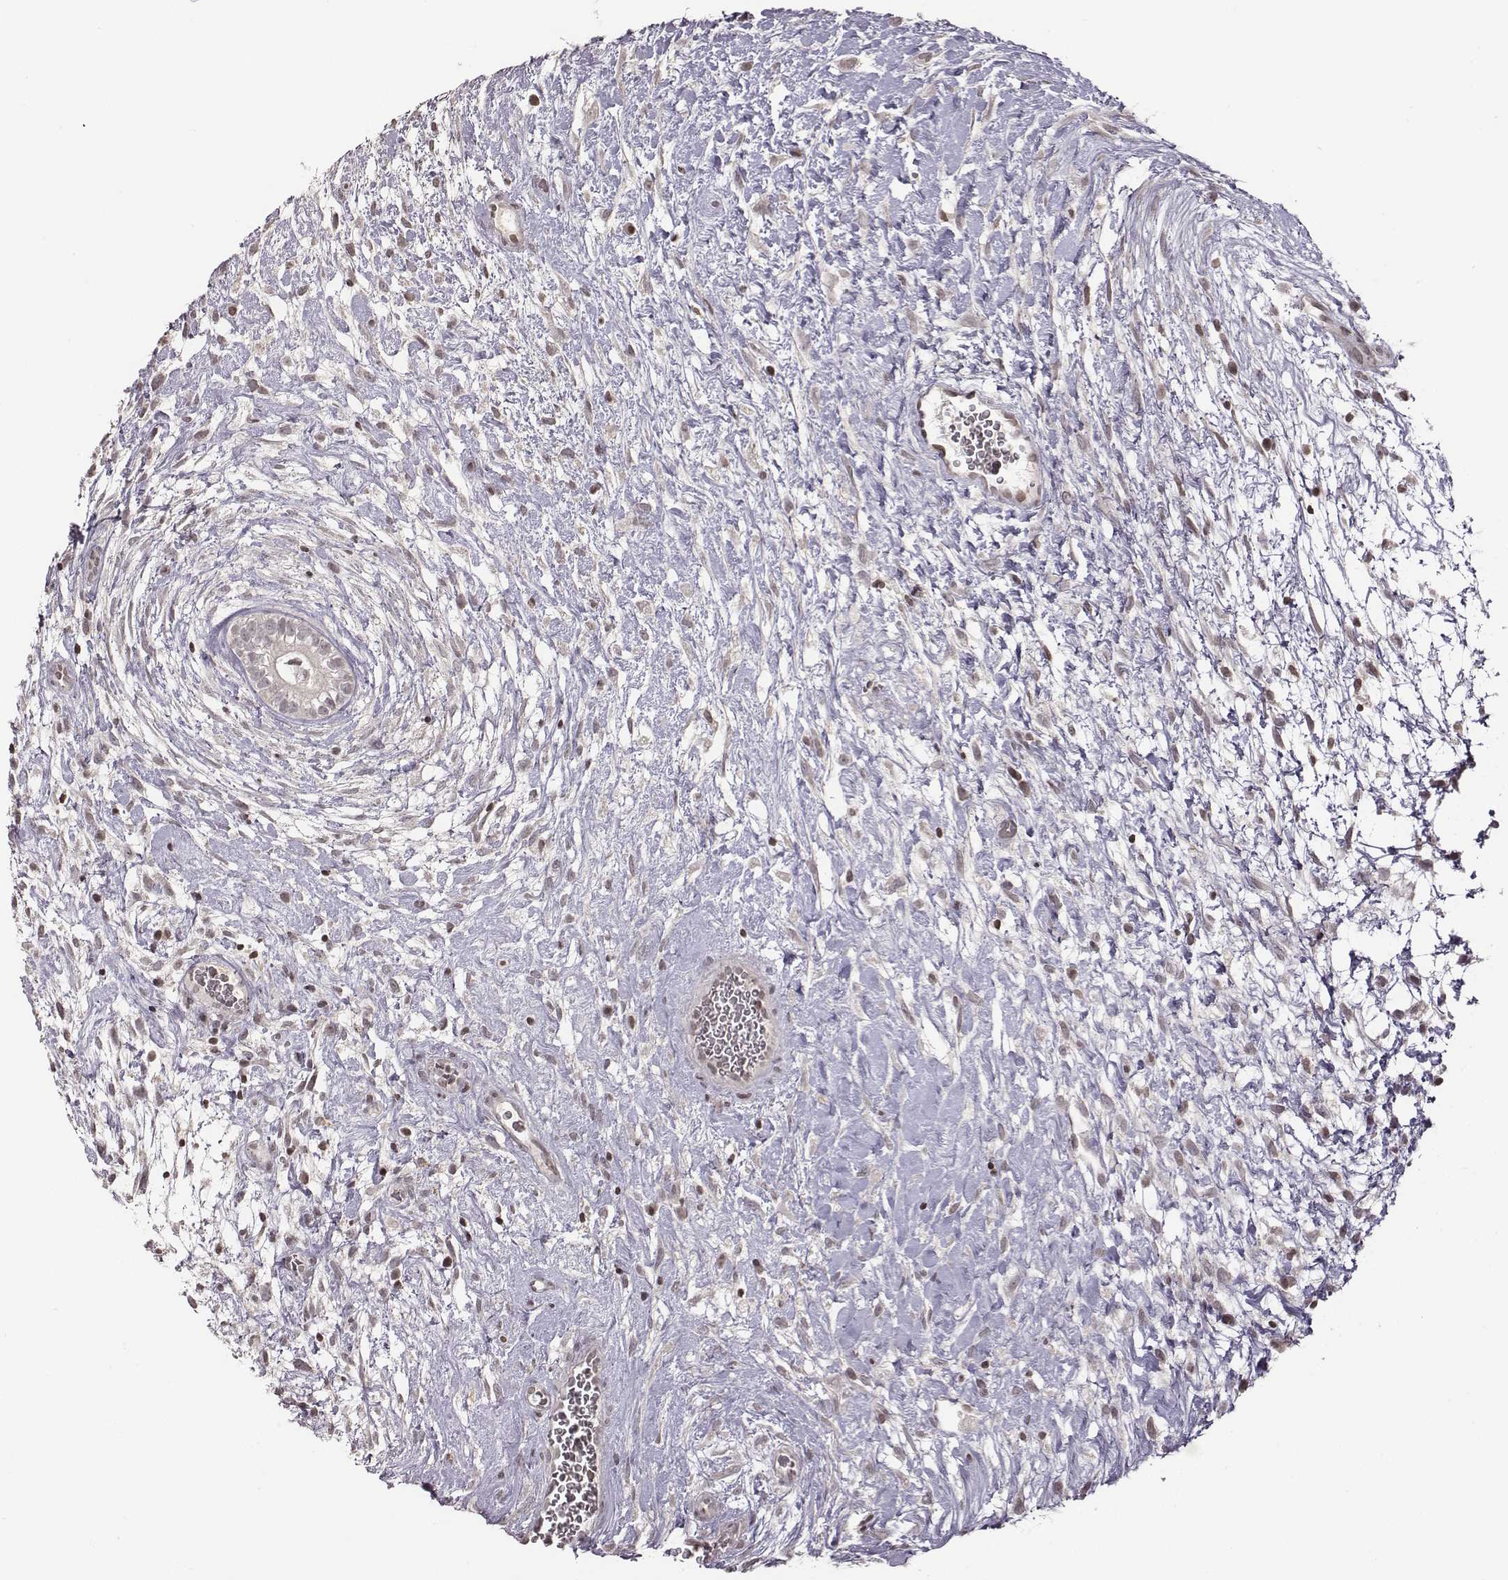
{"staining": {"intensity": "negative", "quantity": "none", "location": "none"}, "tissue": "testis cancer", "cell_type": "Tumor cells", "image_type": "cancer", "snomed": [{"axis": "morphology", "description": "Normal tissue, NOS"}, {"axis": "morphology", "description": "Carcinoma, Embryonal, NOS"}, {"axis": "topography", "description": "Testis"}], "caption": "Testis cancer (embryonal carcinoma) was stained to show a protein in brown. There is no significant positivity in tumor cells. (Brightfield microscopy of DAB immunohistochemistry at high magnification).", "gene": "GRM4", "patient": {"sex": "male", "age": 32}}